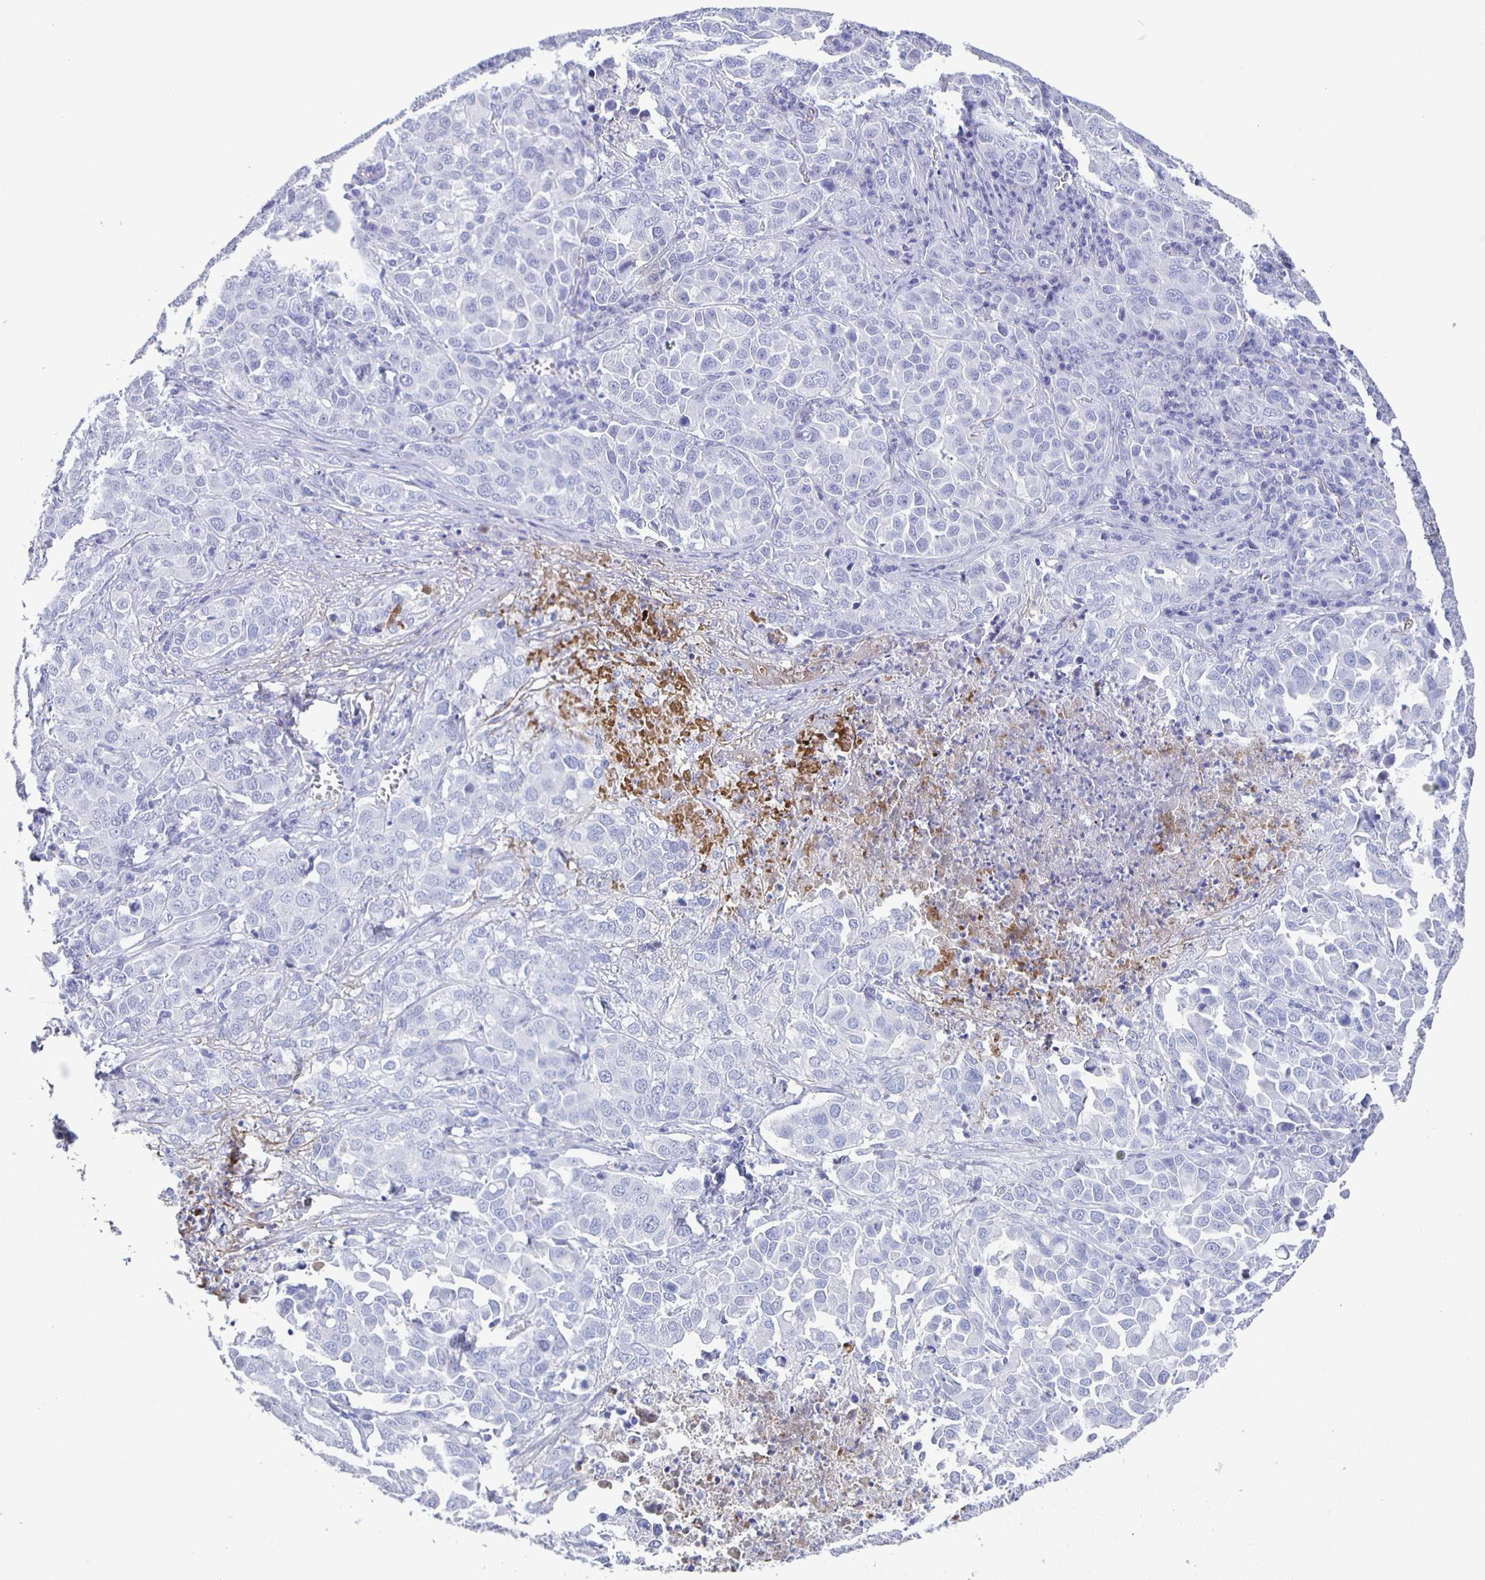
{"staining": {"intensity": "negative", "quantity": "none", "location": "none"}, "tissue": "lung cancer", "cell_type": "Tumor cells", "image_type": "cancer", "snomed": [{"axis": "morphology", "description": "Adenocarcinoma, NOS"}, {"axis": "morphology", "description": "Adenocarcinoma, metastatic, NOS"}, {"axis": "topography", "description": "Lymph node"}, {"axis": "topography", "description": "Lung"}], "caption": "The photomicrograph exhibits no staining of tumor cells in lung cancer (metastatic adenocarcinoma). (Brightfield microscopy of DAB (3,3'-diaminobenzidine) immunohistochemistry (IHC) at high magnification).", "gene": "FGA", "patient": {"sex": "female", "age": 65}}